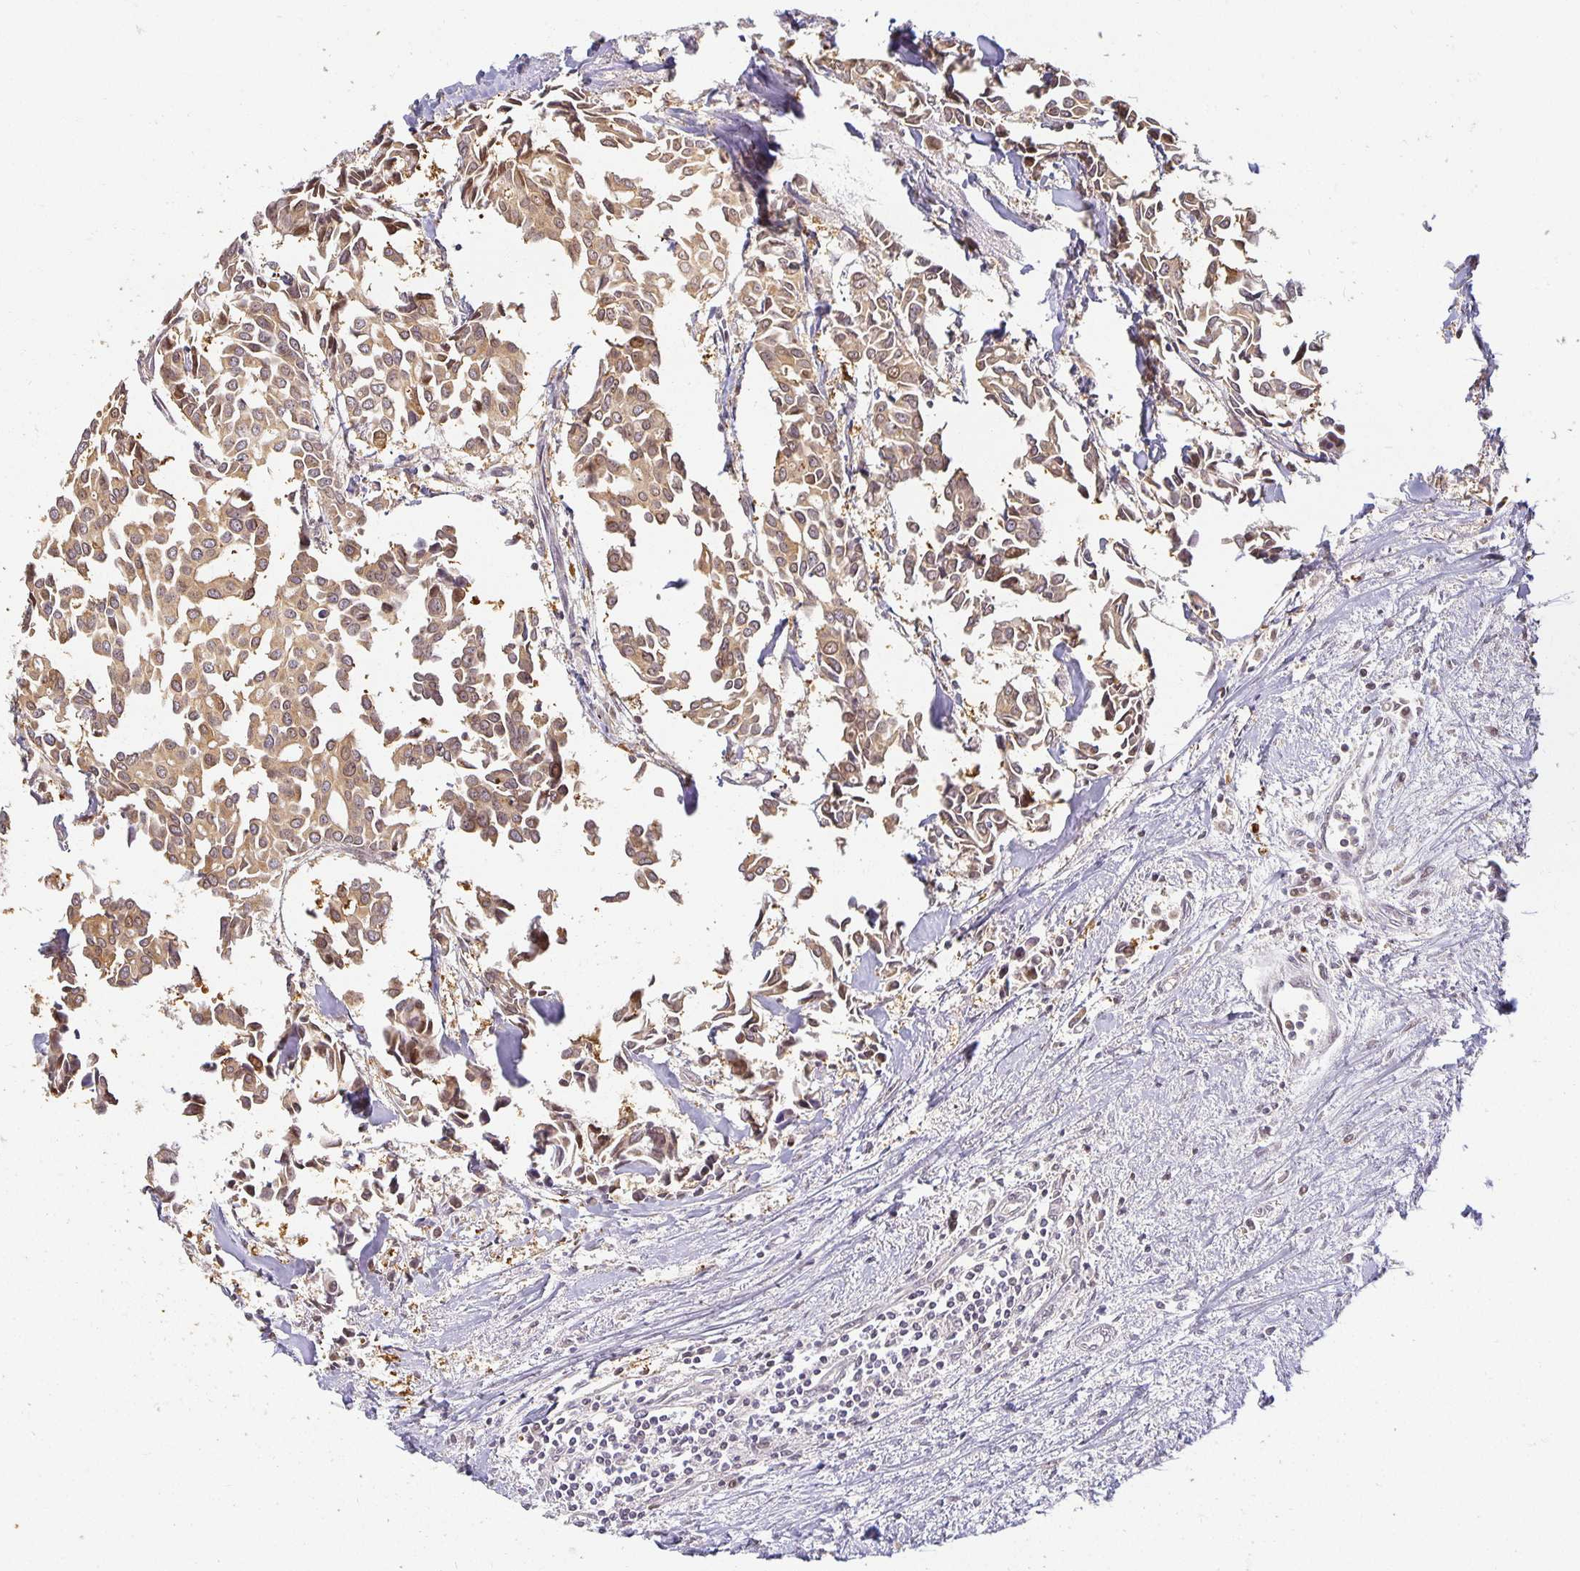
{"staining": {"intensity": "moderate", "quantity": ">75%", "location": "cytoplasmic/membranous"}, "tissue": "breast cancer", "cell_type": "Tumor cells", "image_type": "cancer", "snomed": [{"axis": "morphology", "description": "Duct carcinoma"}, {"axis": "topography", "description": "Breast"}], "caption": "Invasive ductal carcinoma (breast) stained for a protein (brown) exhibits moderate cytoplasmic/membranous positive expression in approximately >75% of tumor cells.", "gene": "EHF", "patient": {"sex": "female", "age": 54}}